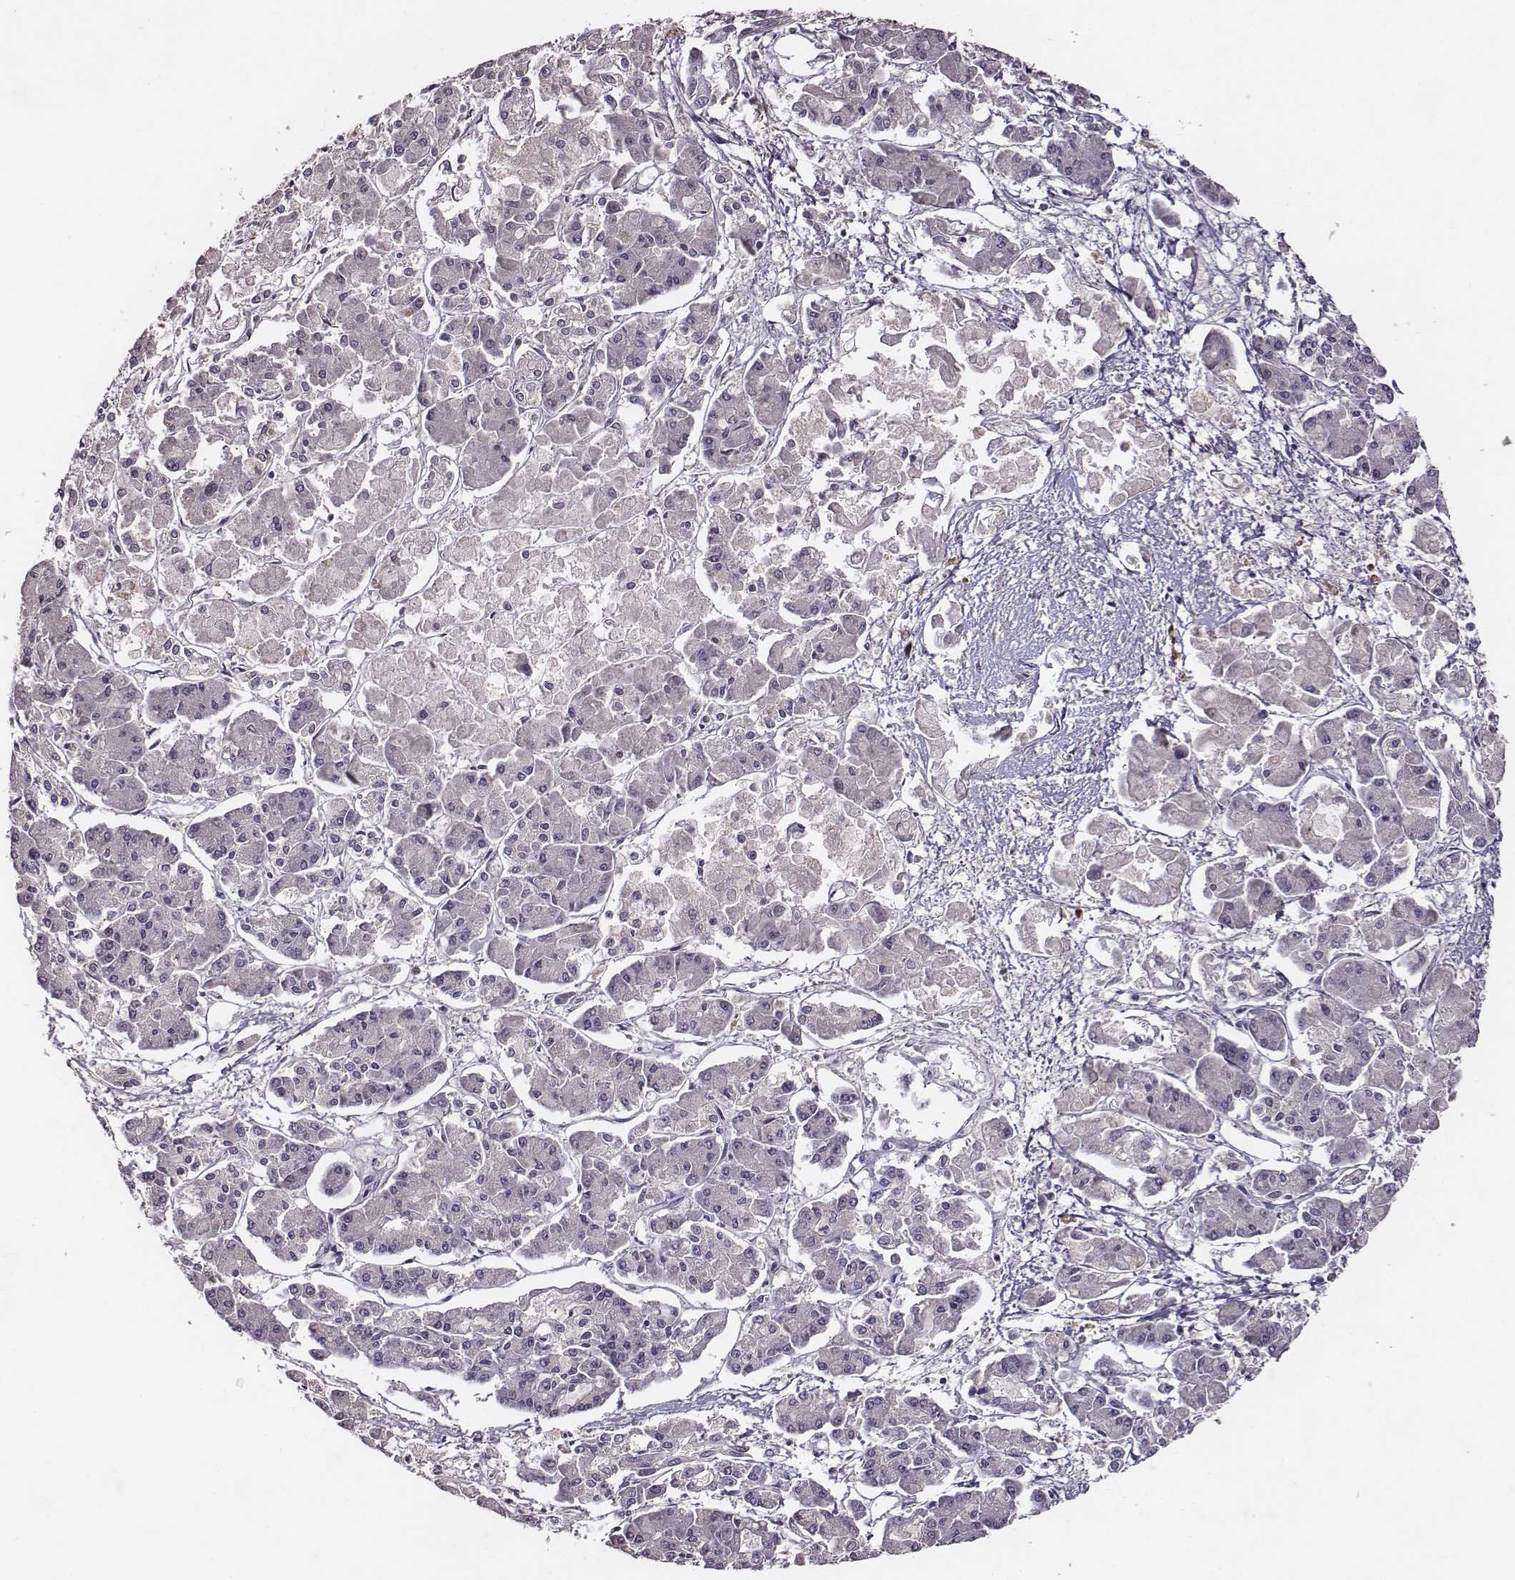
{"staining": {"intensity": "negative", "quantity": "none", "location": "none"}, "tissue": "pancreatic cancer", "cell_type": "Tumor cells", "image_type": "cancer", "snomed": [{"axis": "morphology", "description": "Adenocarcinoma, NOS"}, {"axis": "topography", "description": "Pancreas"}], "caption": "High magnification brightfield microscopy of pancreatic cancer (adenocarcinoma) stained with DAB (3,3'-diaminobenzidine) (brown) and counterstained with hematoxylin (blue): tumor cells show no significant positivity.", "gene": "SLC22A6", "patient": {"sex": "male", "age": 85}}